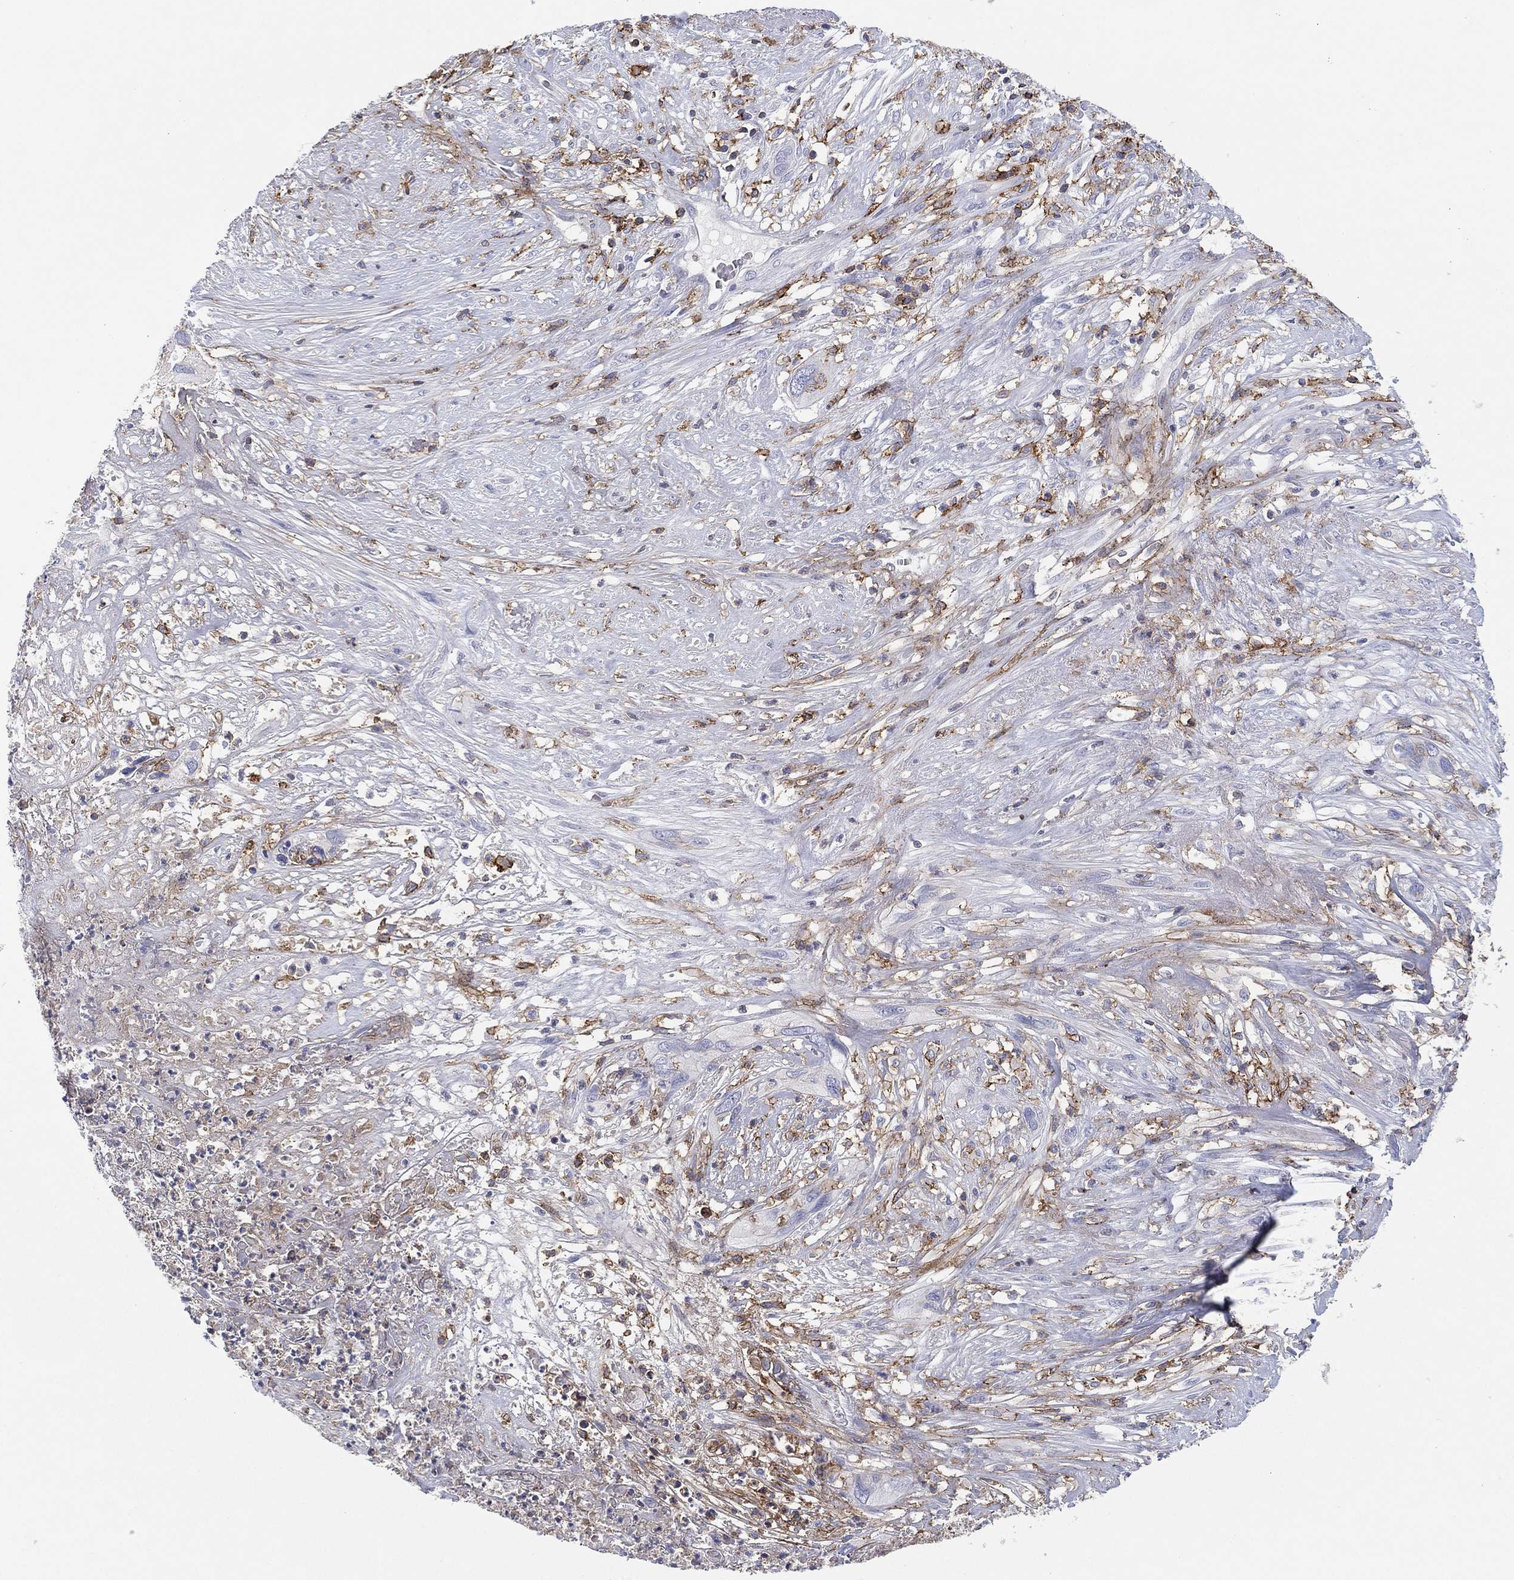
{"staining": {"intensity": "moderate", "quantity": "<25%", "location": "cytoplasmic/membranous"}, "tissue": "cervical cancer", "cell_type": "Tumor cells", "image_type": "cancer", "snomed": [{"axis": "morphology", "description": "Squamous cell carcinoma, NOS"}, {"axis": "topography", "description": "Cervix"}], "caption": "About <25% of tumor cells in human cervical cancer reveal moderate cytoplasmic/membranous protein positivity as visualized by brown immunohistochemical staining.", "gene": "SELPLG", "patient": {"sex": "female", "age": 57}}